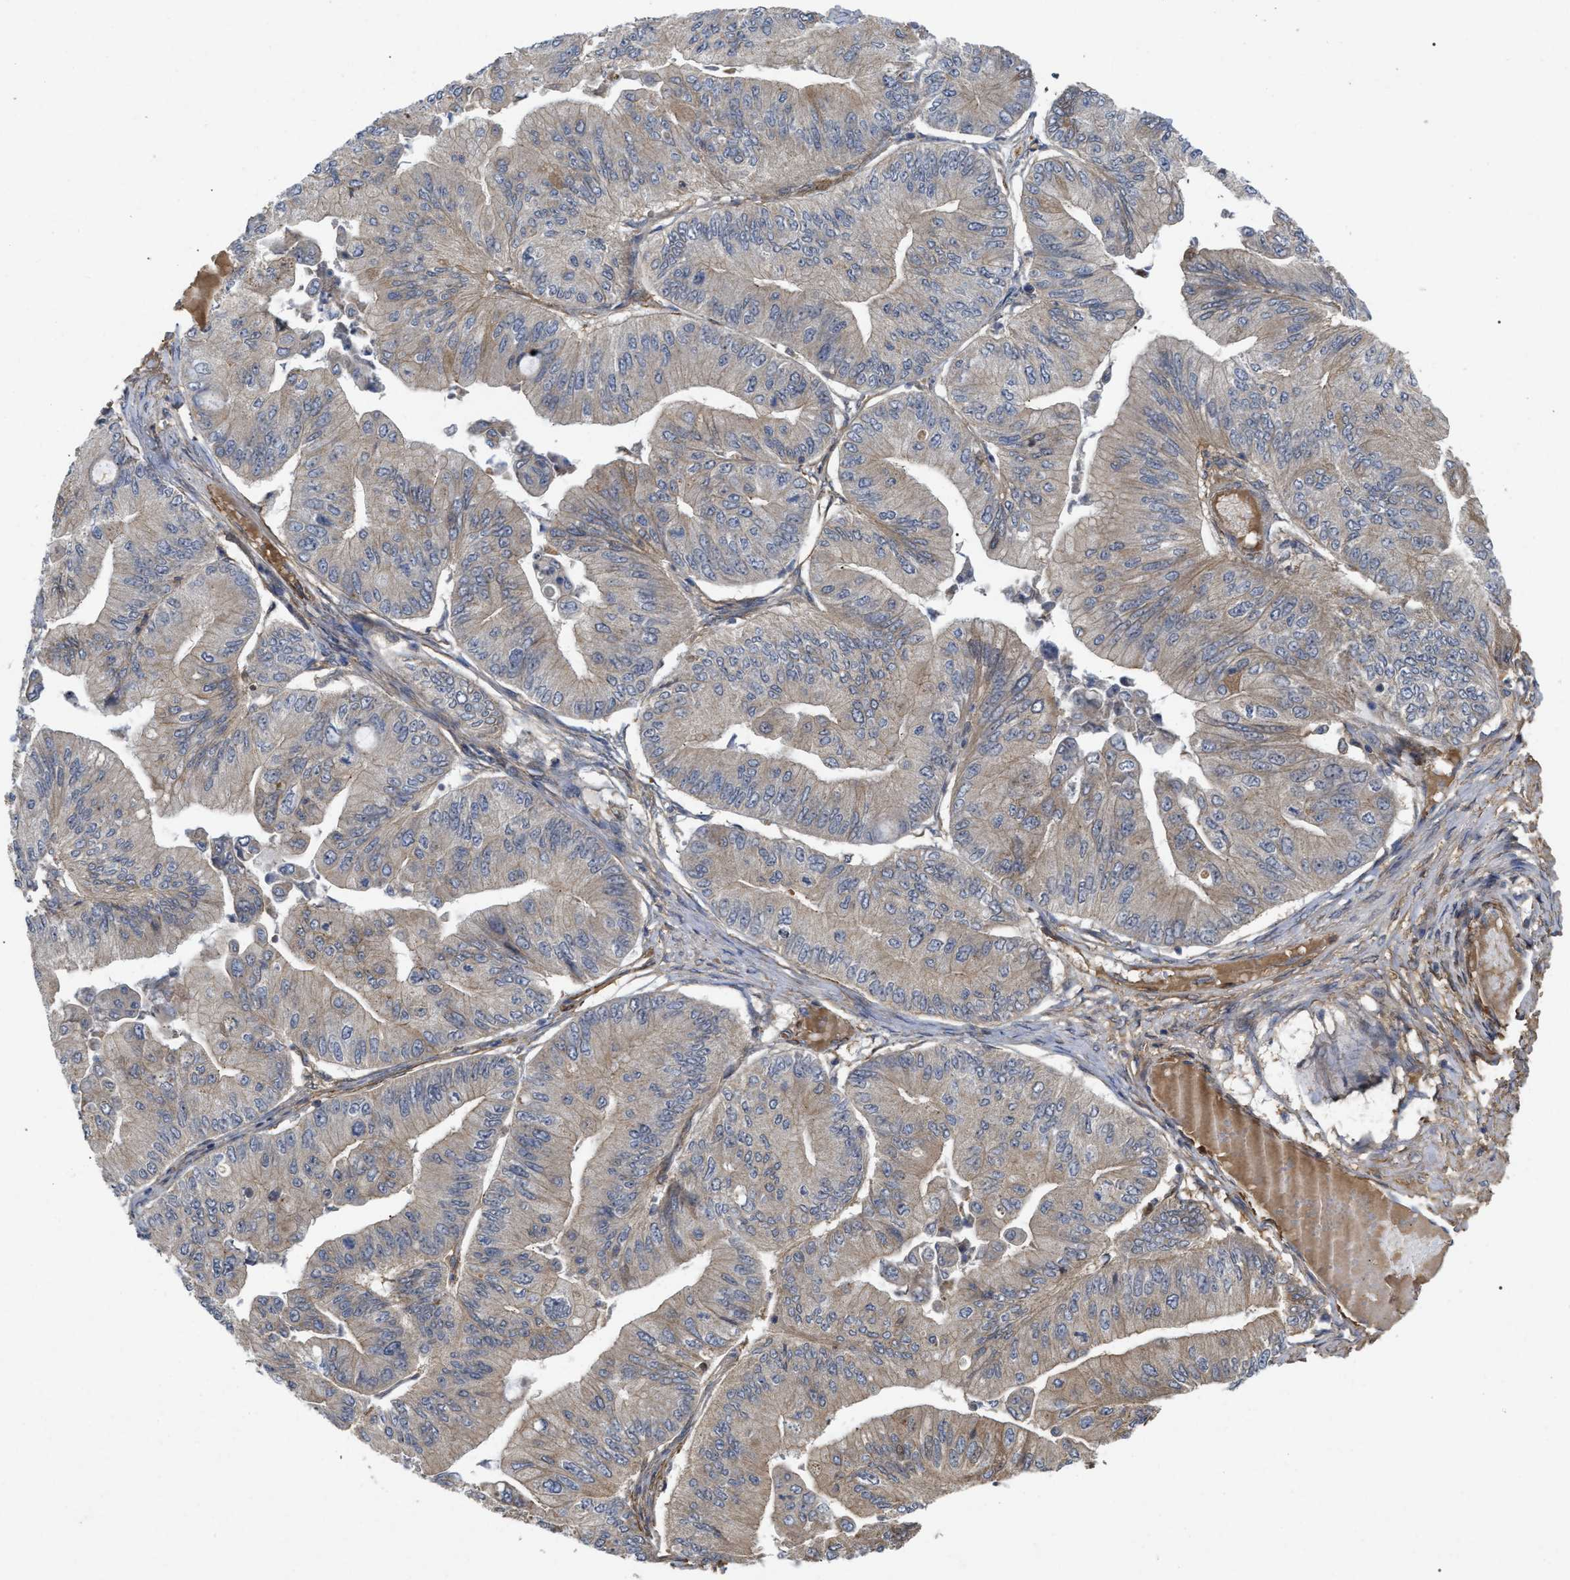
{"staining": {"intensity": "weak", "quantity": "<25%", "location": "cytoplasmic/membranous"}, "tissue": "ovarian cancer", "cell_type": "Tumor cells", "image_type": "cancer", "snomed": [{"axis": "morphology", "description": "Cystadenocarcinoma, mucinous, NOS"}, {"axis": "topography", "description": "Ovary"}], "caption": "Tumor cells are negative for brown protein staining in mucinous cystadenocarcinoma (ovarian).", "gene": "ST6GALNAC6", "patient": {"sex": "female", "age": 61}}